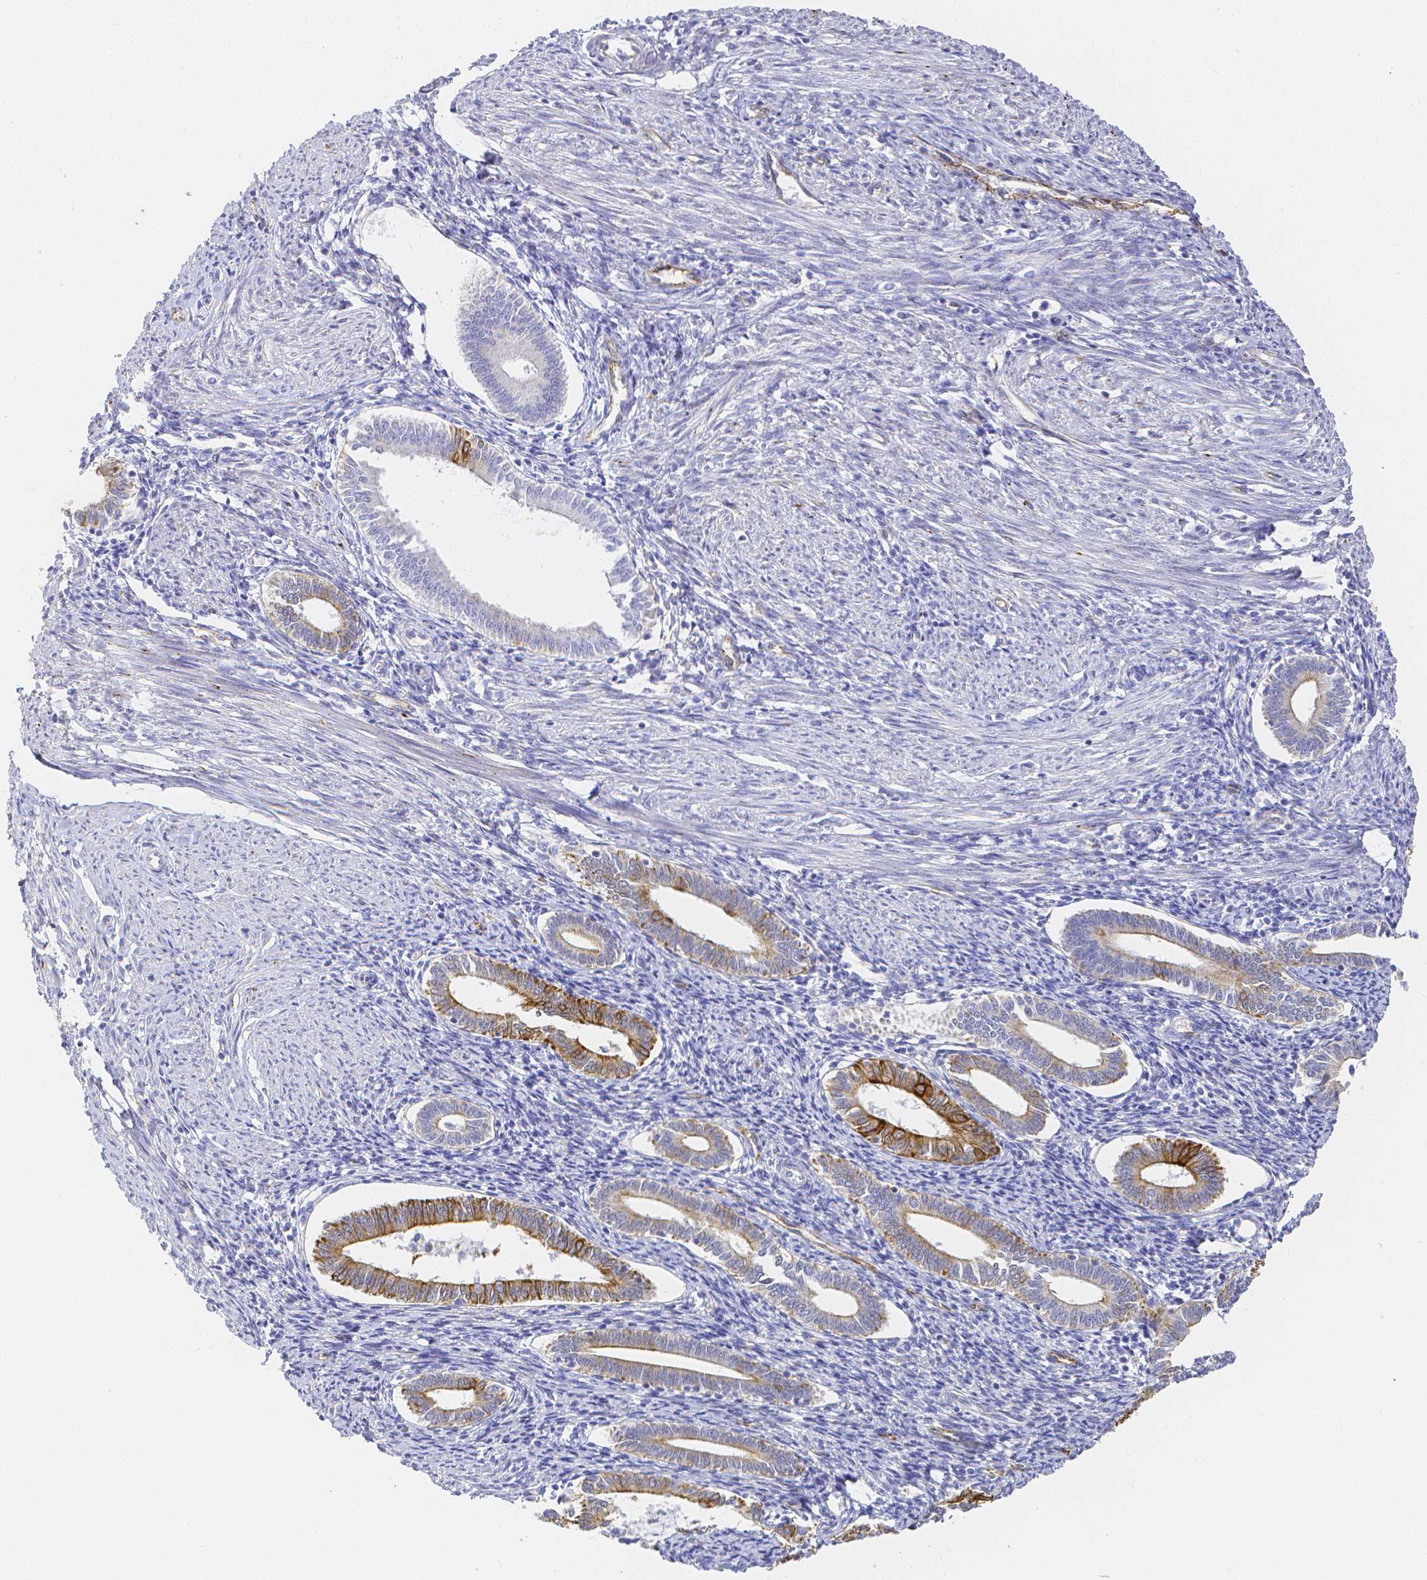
{"staining": {"intensity": "moderate", "quantity": ">75%", "location": "cytoplasmic/membranous"}, "tissue": "endometrium", "cell_type": "Cells in endometrial stroma", "image_type": "normal", "snomed": [{"axis": "morphology", "description": "Normal tissue, NOS"}, {"axis": "topography", "description": "Endometrium"}], "caption": "A brown stain labels moderate cytoplasmic/membranous staining of a protein in cells in endometrial stroma of benign endometrium.", "gene": "SMURF1", "patient": {"sex": "female", "age": 41}}